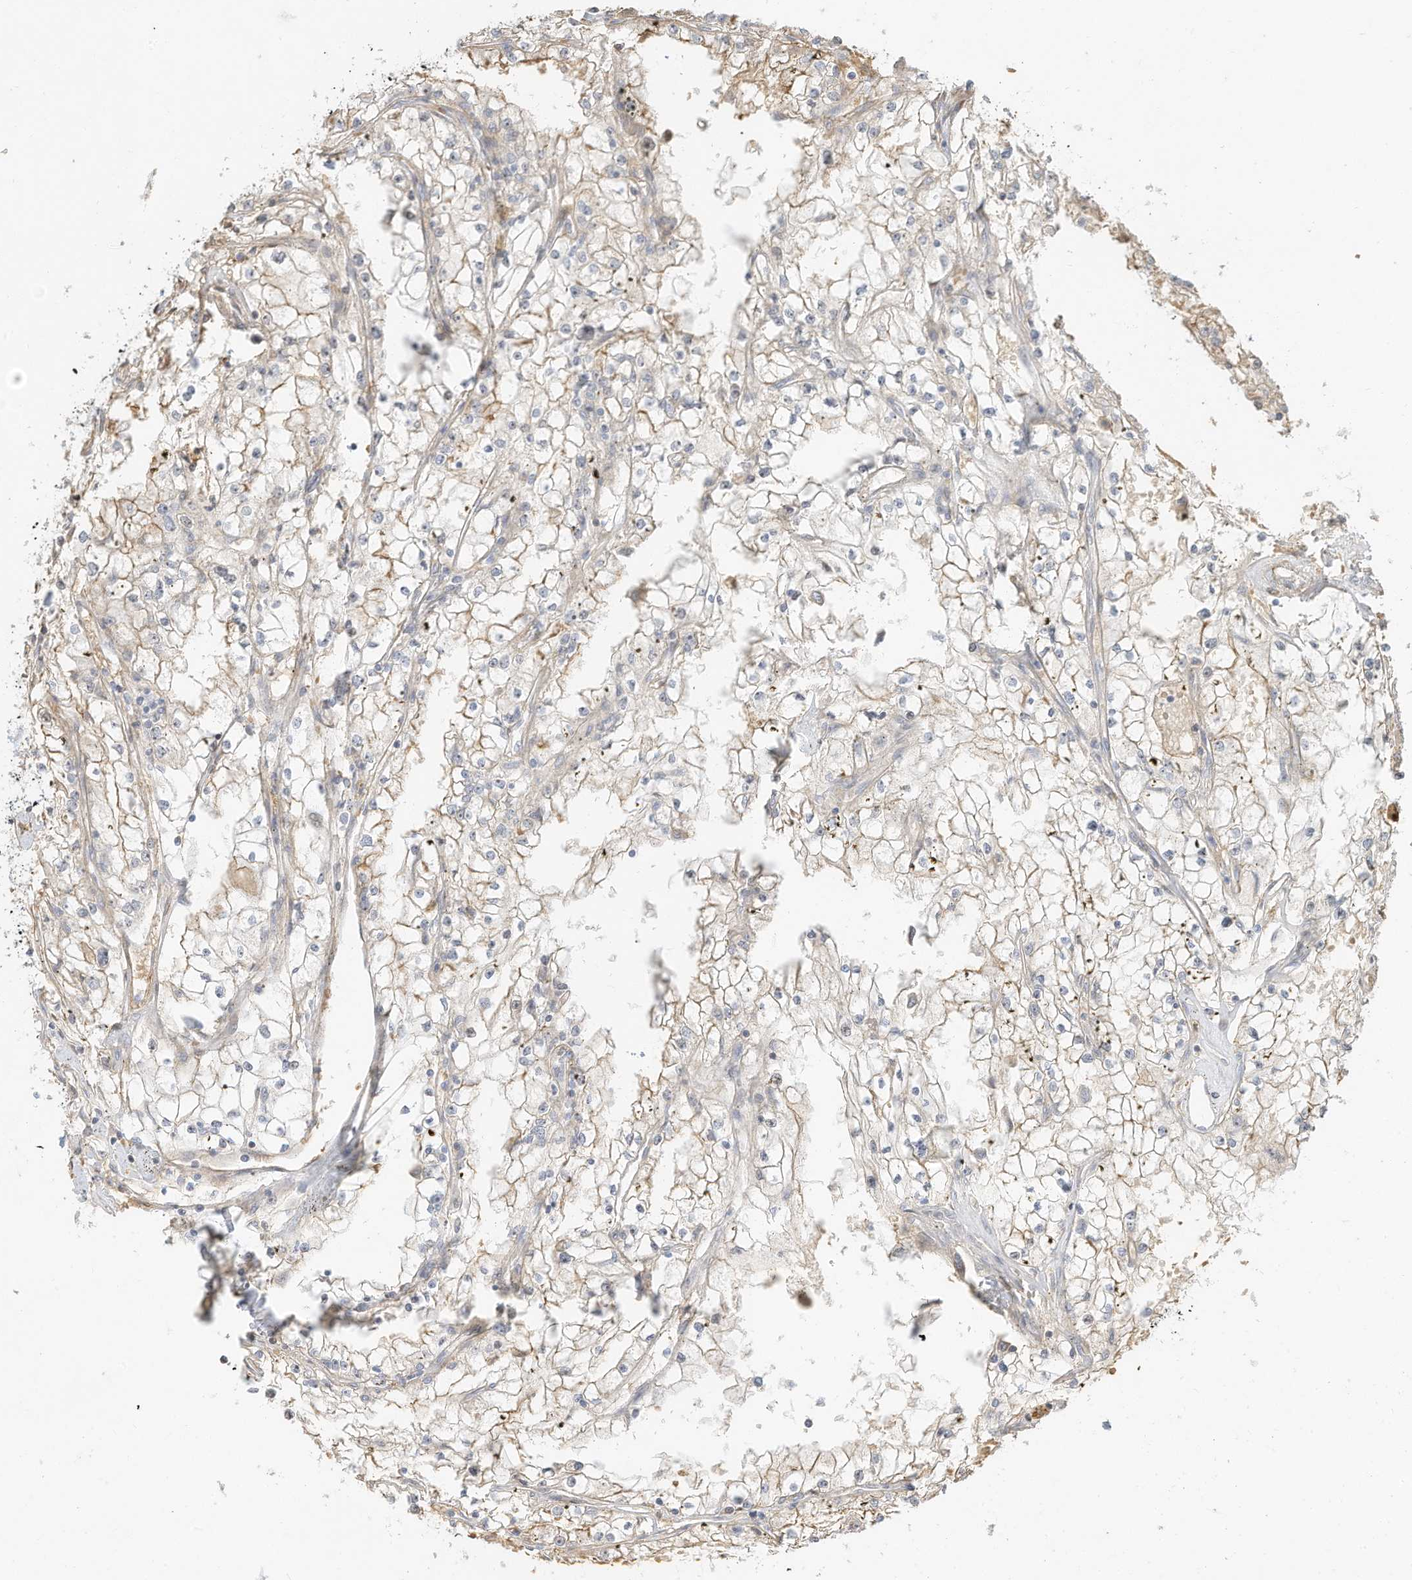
{"staining": {"intensity": "weak", "quantity": "25%-75%", "location": "cytoplasmic/membranous"}, "tissue": "renal cancer", "cell_type": "Tumor cells", "image_type": "cancer", "snomed": [{"axis": "morphology", "description": "Adenocarcinoma, NOS"}, {"axis": "topography", "description": "Kidney"}], "caption": "A histopathology image of renal cancer (adenocarcinoma) stained for a protein demonstrates weak cytoplasmic/membranous brown staining in tumor cells.", "gene": "OFD1", "patient": {"sex": "male", "age": 56}}